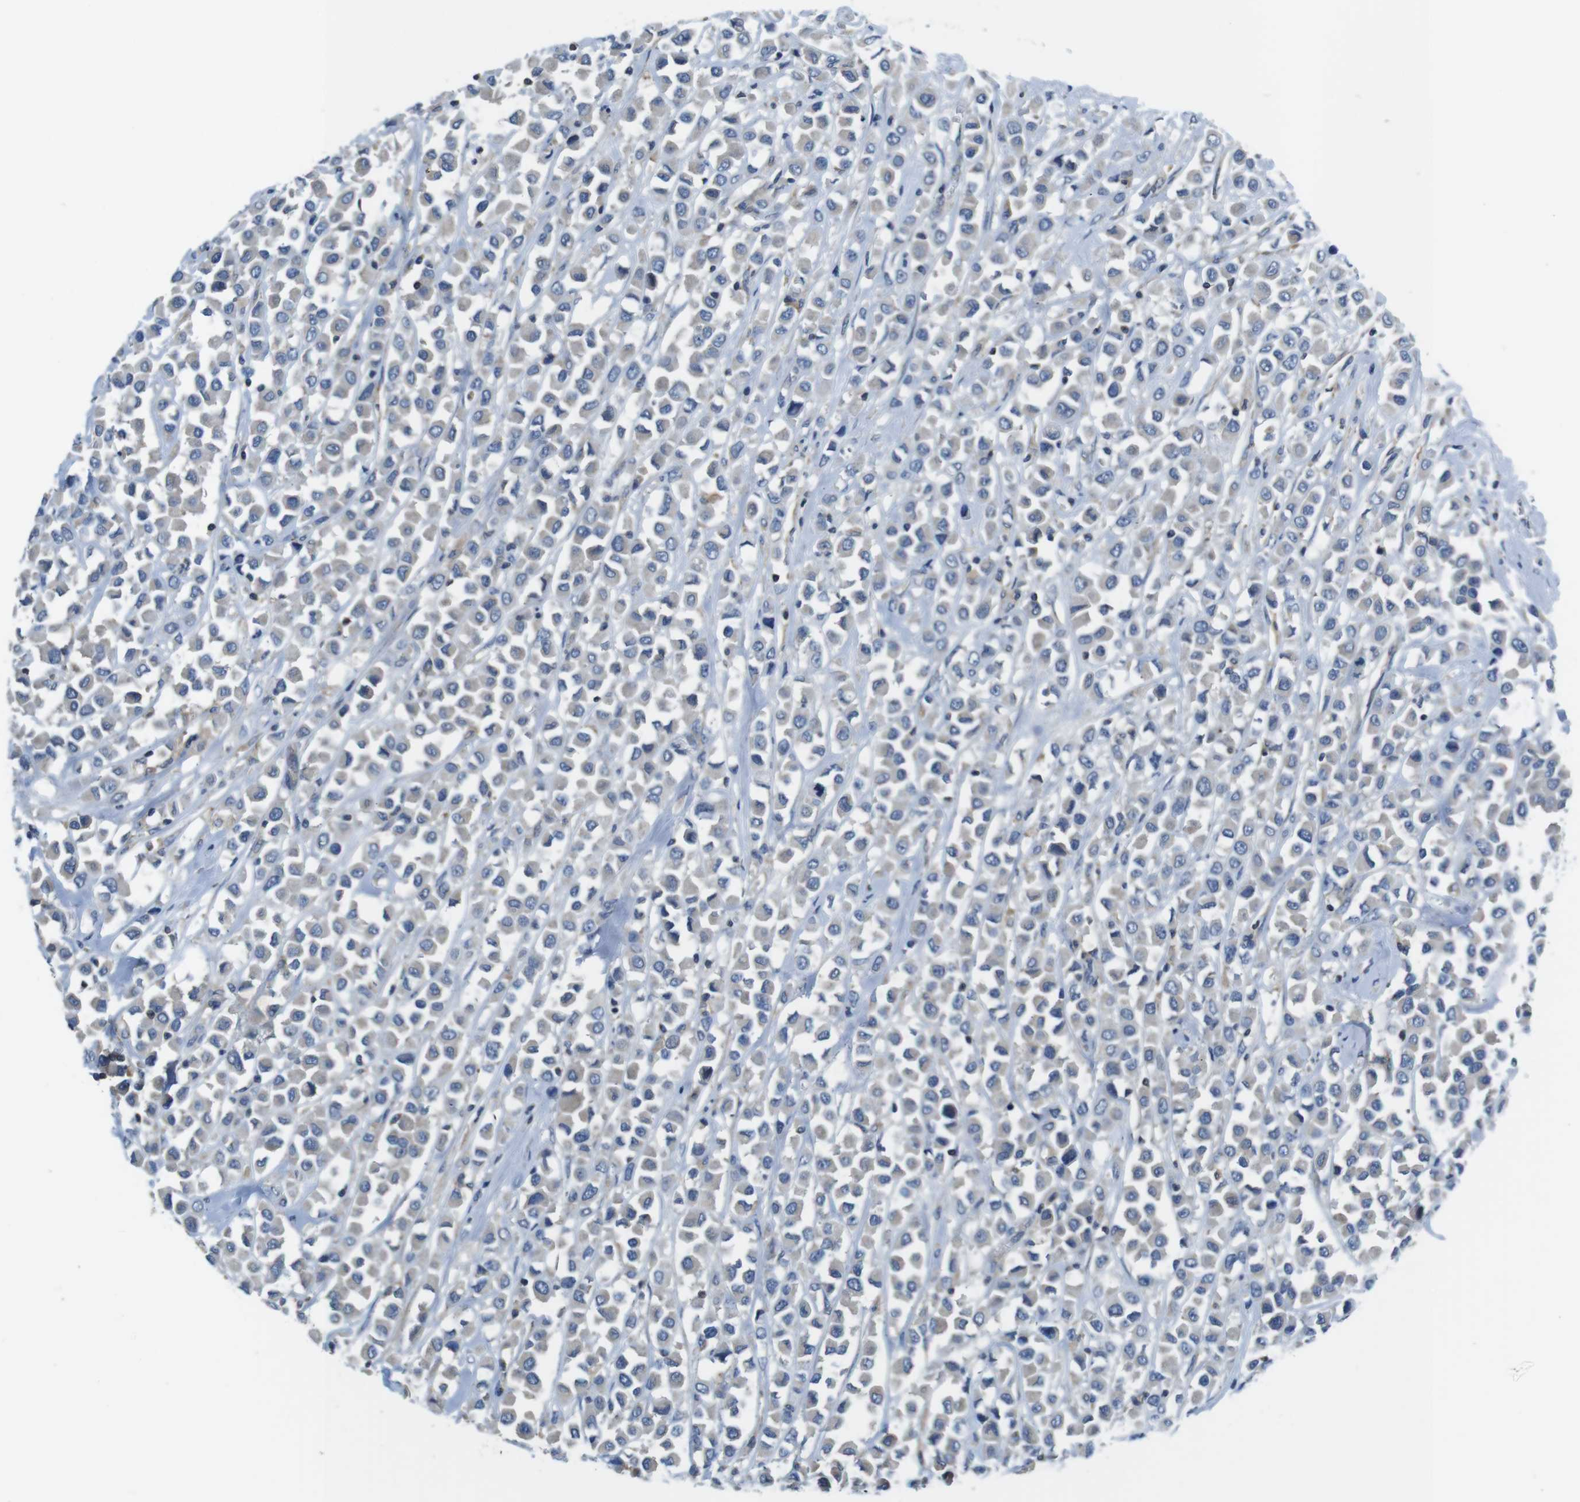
{"staining": {"intensity": "negative", "quantity": "none", "location": "none"}, "tissue": "breast cancer", "cell_type": "Tumor cells", "image_type": "cancer", "snomed": [{"axis": "morphology", "description": "Duct carcinoma"}, {"axis": "topography", "description": "Breast"}], "caption": "DAB immunohistochemical staining of human infiltrating ductal carcinoma (breast) shows no significant staining in tumor cells.", "gene": "PIK3CD", "patient": {"sex": "female", "age": 61}}